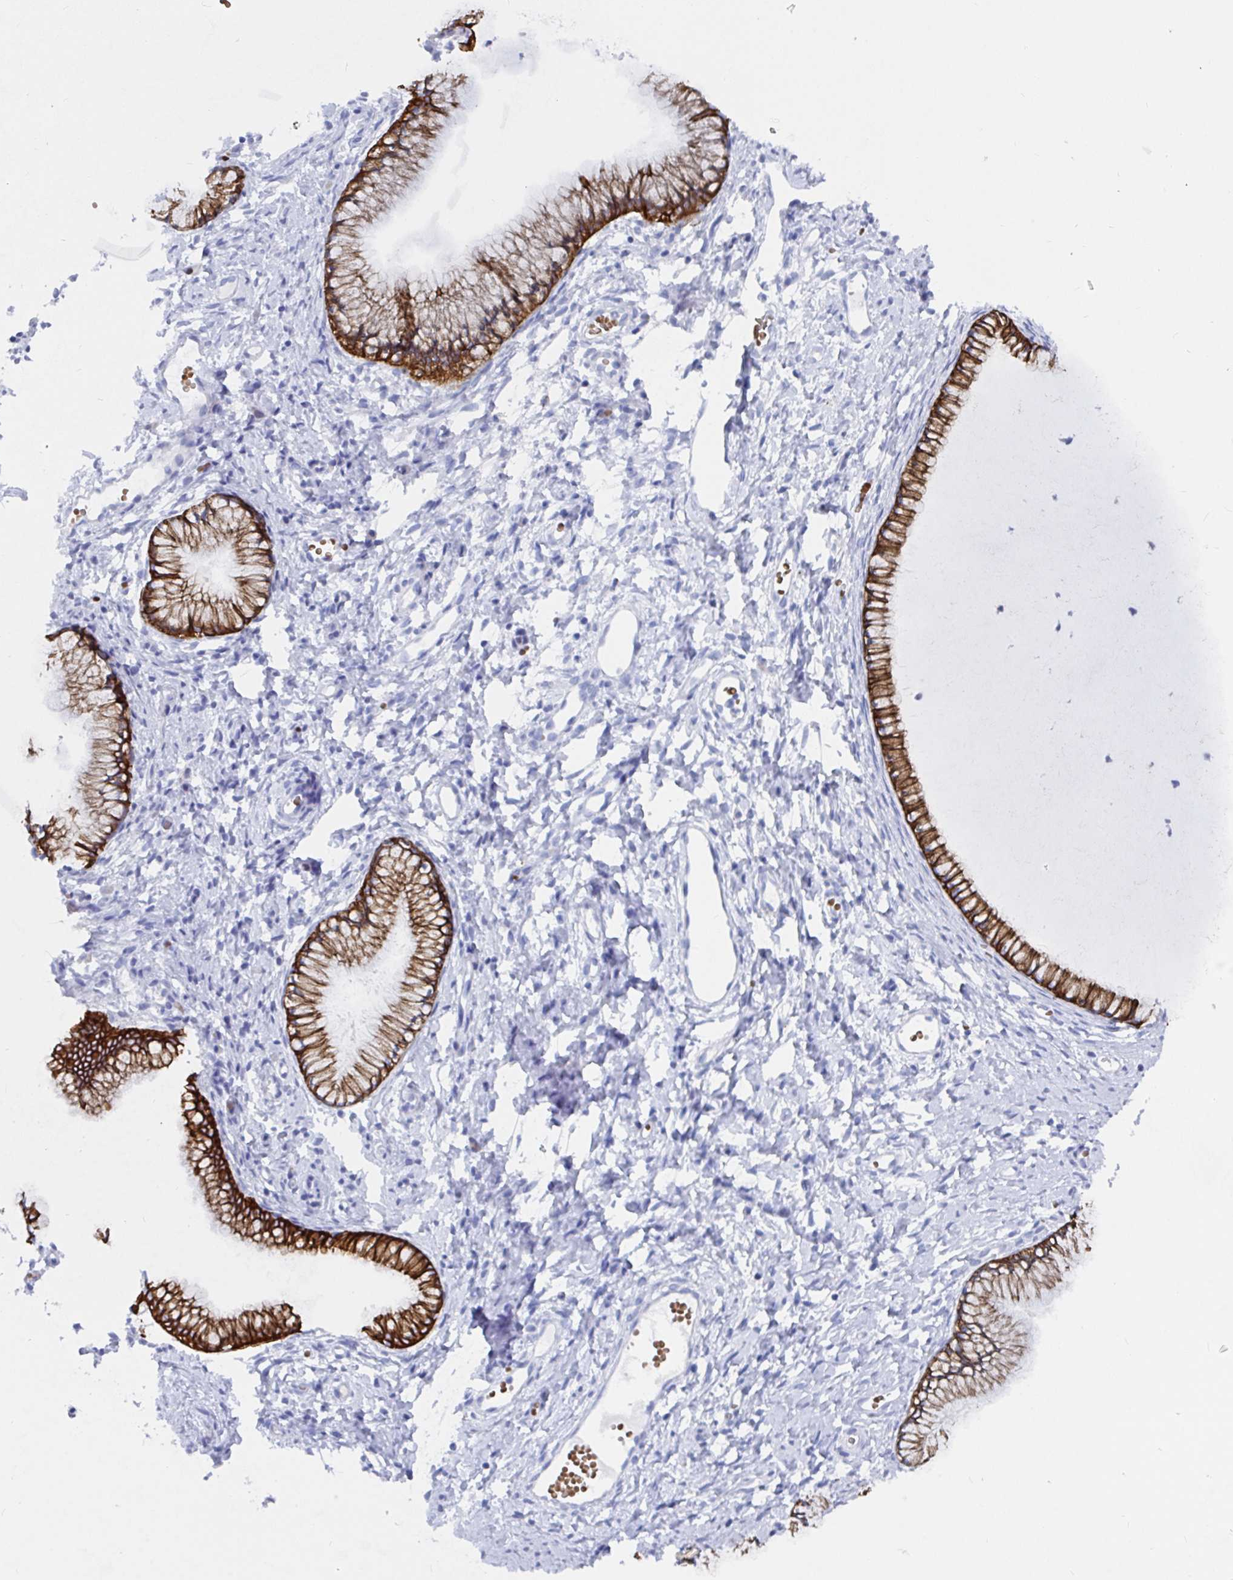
{"staining": {"intensity": "strong", "quantity": ">75%", "location": "cytoplasmic/membranous"}, "tissue": "cervix", "cell_type": "Glandular cells", "image_type": "normal", "snomed": [{"axis": "morphology", "description": "Normal tissue, NOS"}, {"axis": "topography", "description": "Cervix"}], "caption": "Glandular cells show high levels of strong cytoplasmic/membranous expression in about >75% of cells in benign cervix.", "gene": "CLDN8", "patient": {"sex": "female", "age": 40}}